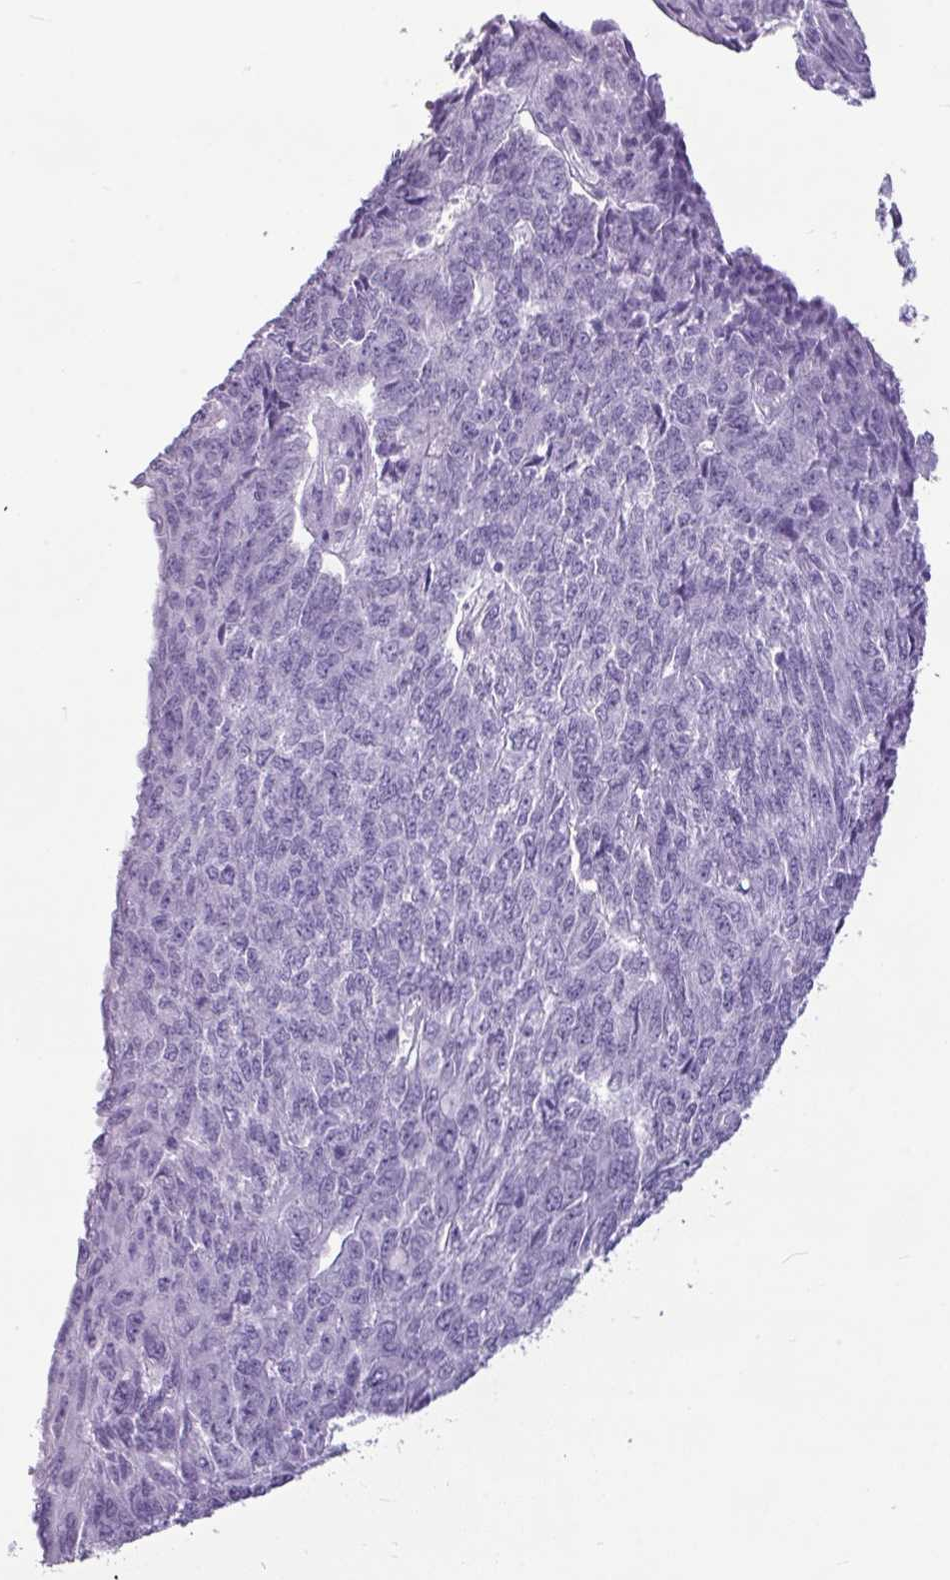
{"staining": {"intensity": "negative", "quantity": "none", "location": "none"}, "tissue": "endometrial cancer", "cell_type": "Tumor cells", "image_type": "cancer", "snomed": [{"axis": "morphology", "description": "Adenocarcinoma, NOS"}, {"axis": "topography", "description": "Endometrium"}], "caption": "Immunohistochemistry image of neoplastic tissue: endometrial adenocarcinoma stained with DAB (3,3'-diaminobenzidine) demonstrates no significant protein positivity in tumor cells.", "gene": "AMY1B", "patient": {"sex": "female", "age": 32}}